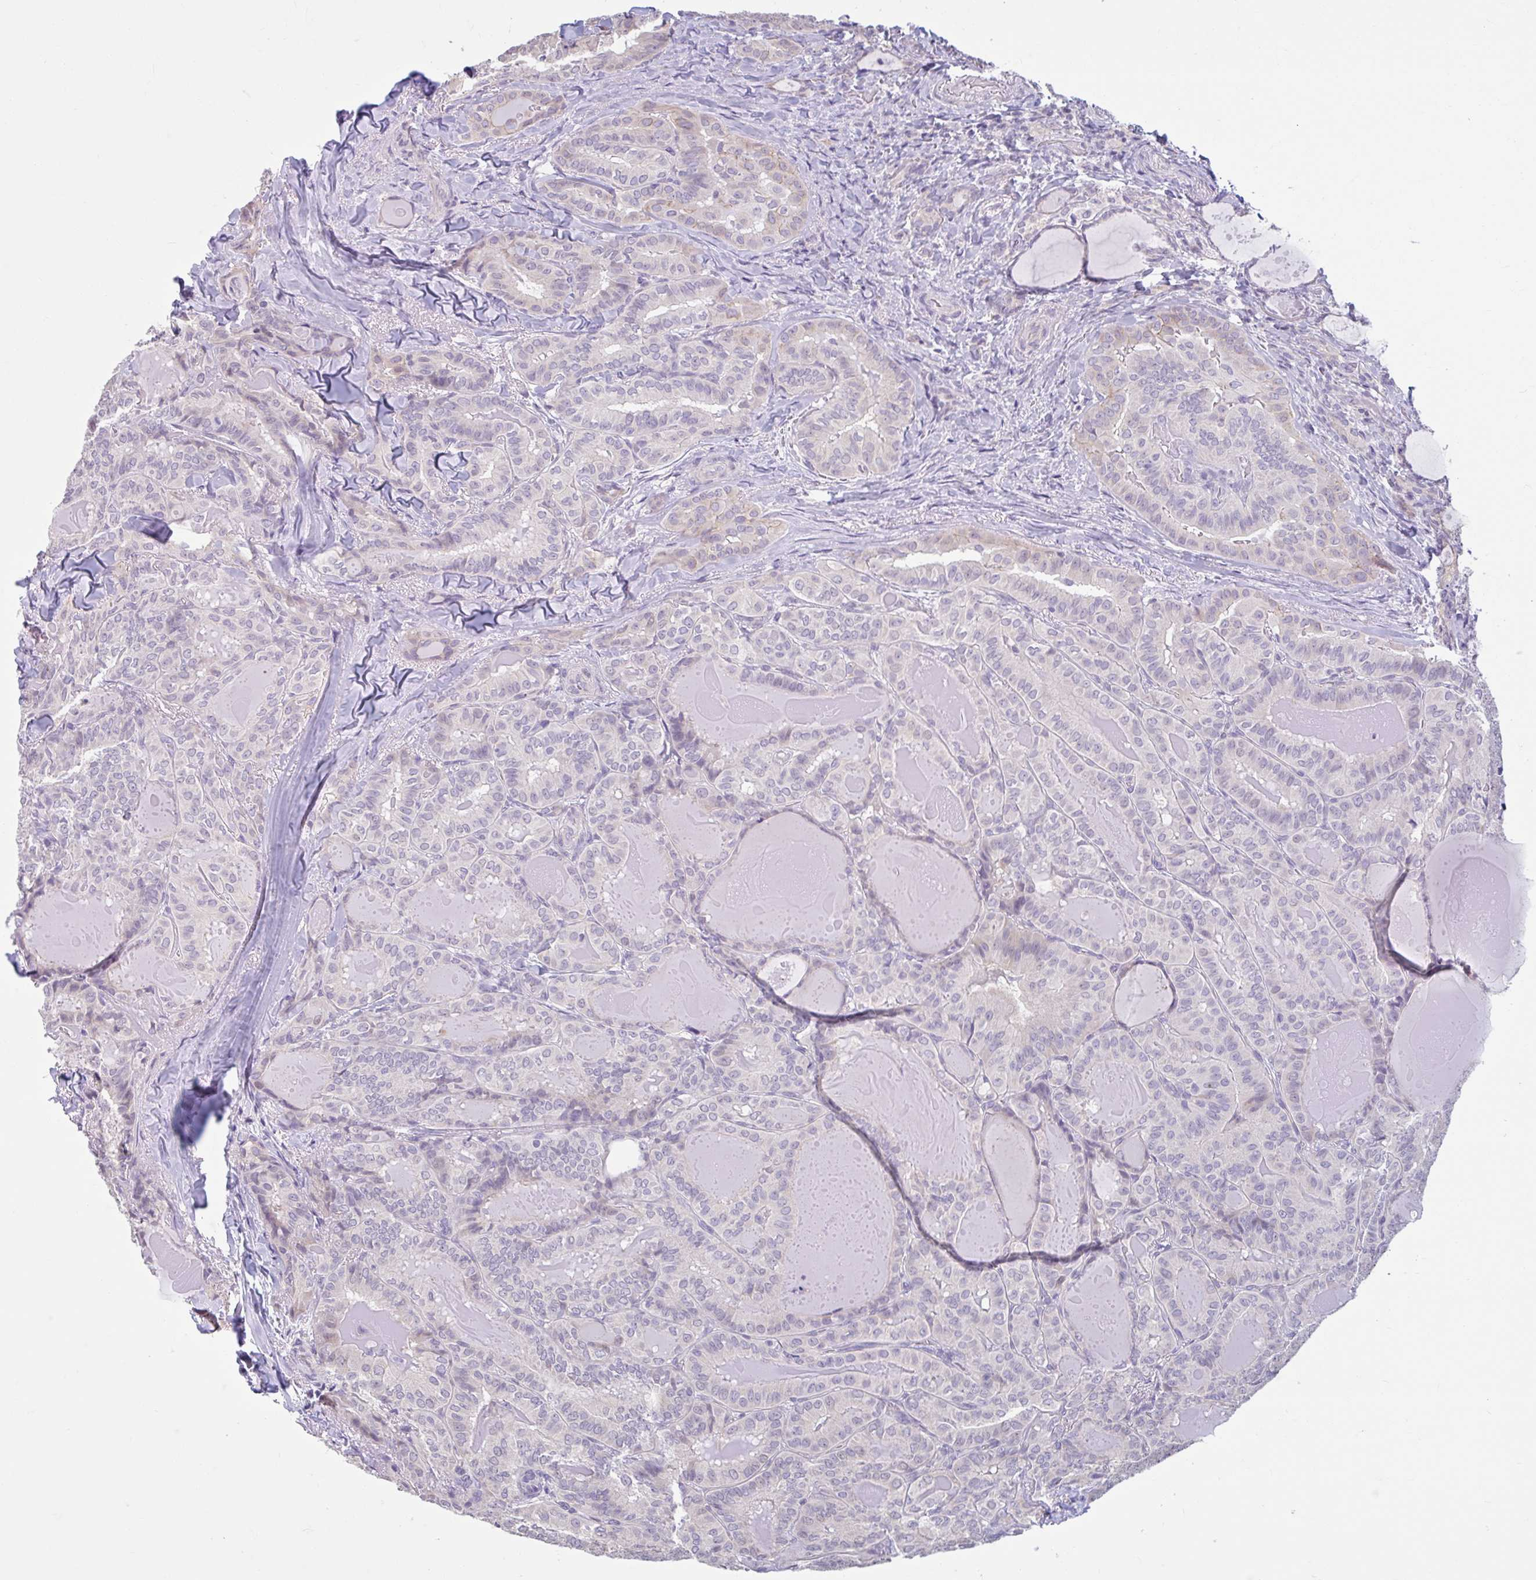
{"staining": {"intensity": "weak", "quantity": "<25%", "location": "cytoplasmic/membranous"}, "tissue": "thyroid cancer", "cell_type": "Tumor cells", "image_type": "cancer", "snomed": [{"axis": "morphology", "description": "Papillary adenocarcinoma, NOS"}, {"axis": "topography", "description": "Thyroid gland"}], "caption": "Thyroid papillary adenocarcinoma stained for a protein using immunohistochemistry (IHC) exhibits no staining tumor cells.", "gene": "CDH19", "patient": {"sex": "female", "age": 68}}